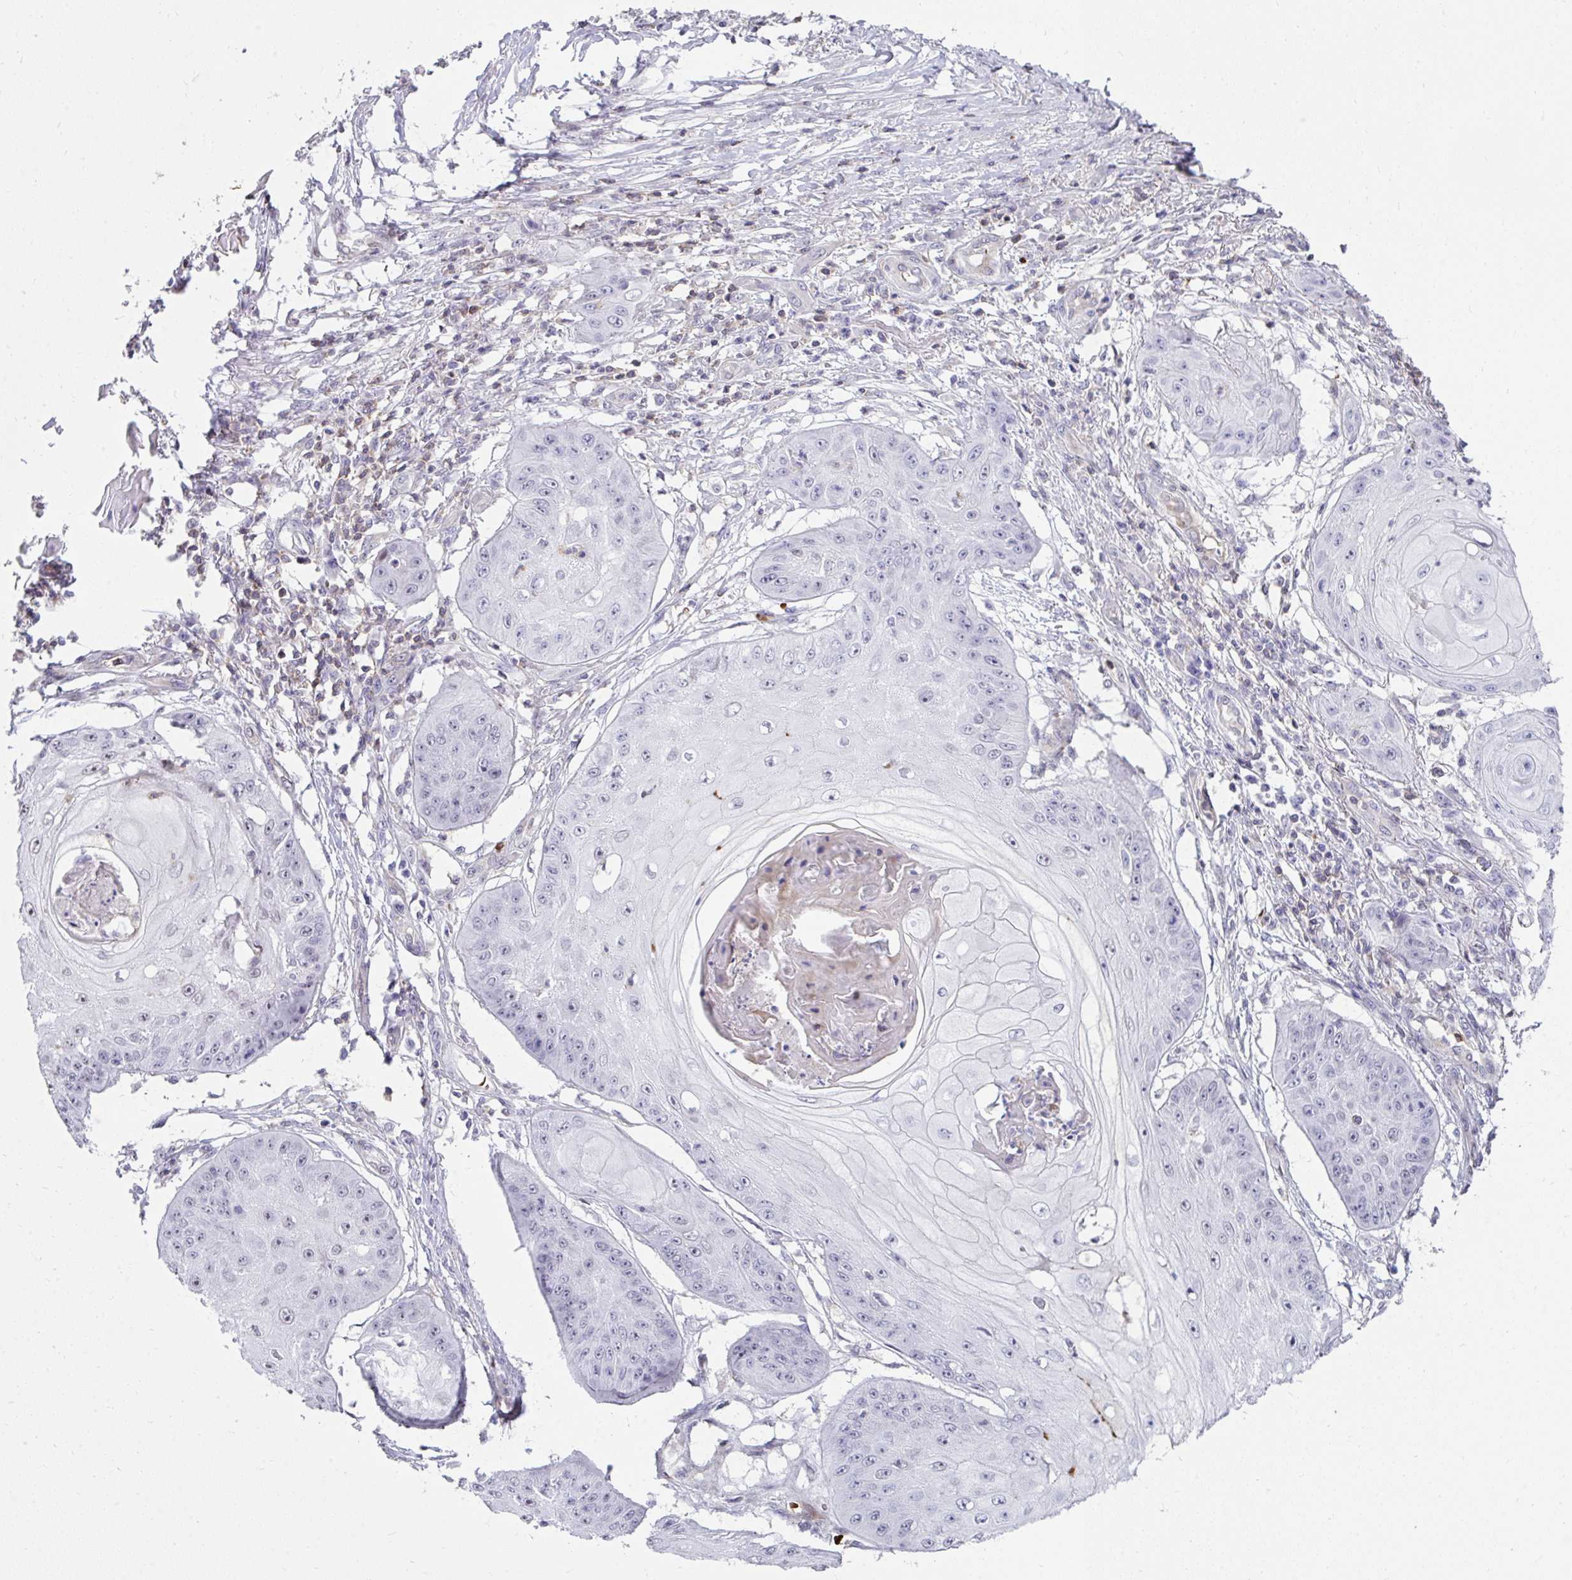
{"staining": {"intensity": "negative", "quantity": "none", "location": "none"}, "tissue": "skin cancer", "cell_type": "Tumor cells", "image_type": "cancer", "snomed": [{"axis": "morphology", "description": "Squamous cell carcinoma, NOS"}, {"axis": "topography", "description": "Skin"}], "caption": "This is an immunohistochemistry histopathology image of human skin squamous cell carcinoma. There is no expression in tumor cells.", "gene": "FOXN3", "patient": {"sex": "male", "age": 70}}